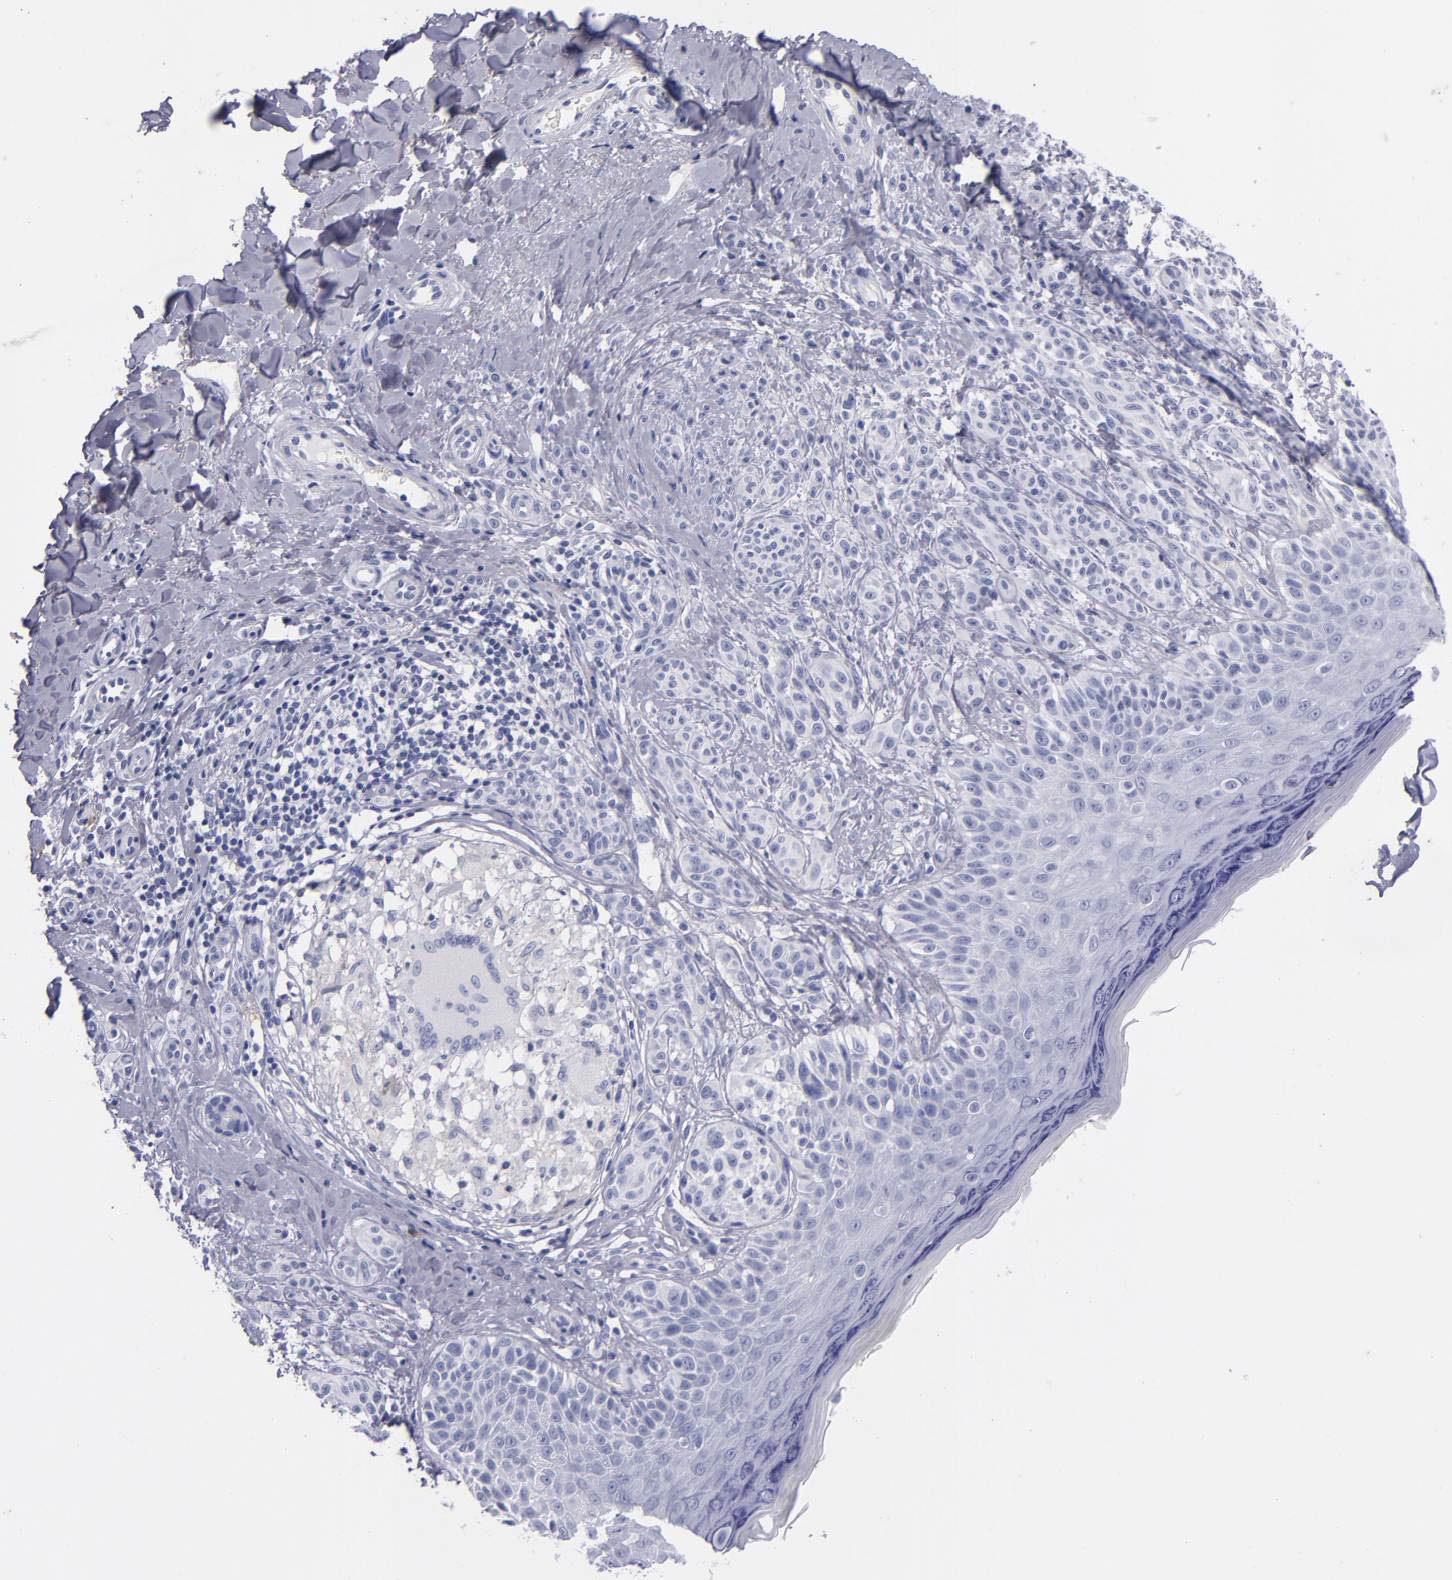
{"staining": {"intensity": "negative", "quantity": "none", "location": "none"}, "tissue": "melanoma", "cell_type": "Tumor cells", "image_type": "cancer", "snomed": [{"axis": "morphology", "description": "Malignant melanoma, NOS"}, {"axis": "topography", "description": "Skin"}], "caption": "Micrograph shows no protein positivity in tumor cells of malignant melanoma tissue.", "gene": "CD38", "patient": {"sex": "male", "age": 57}}